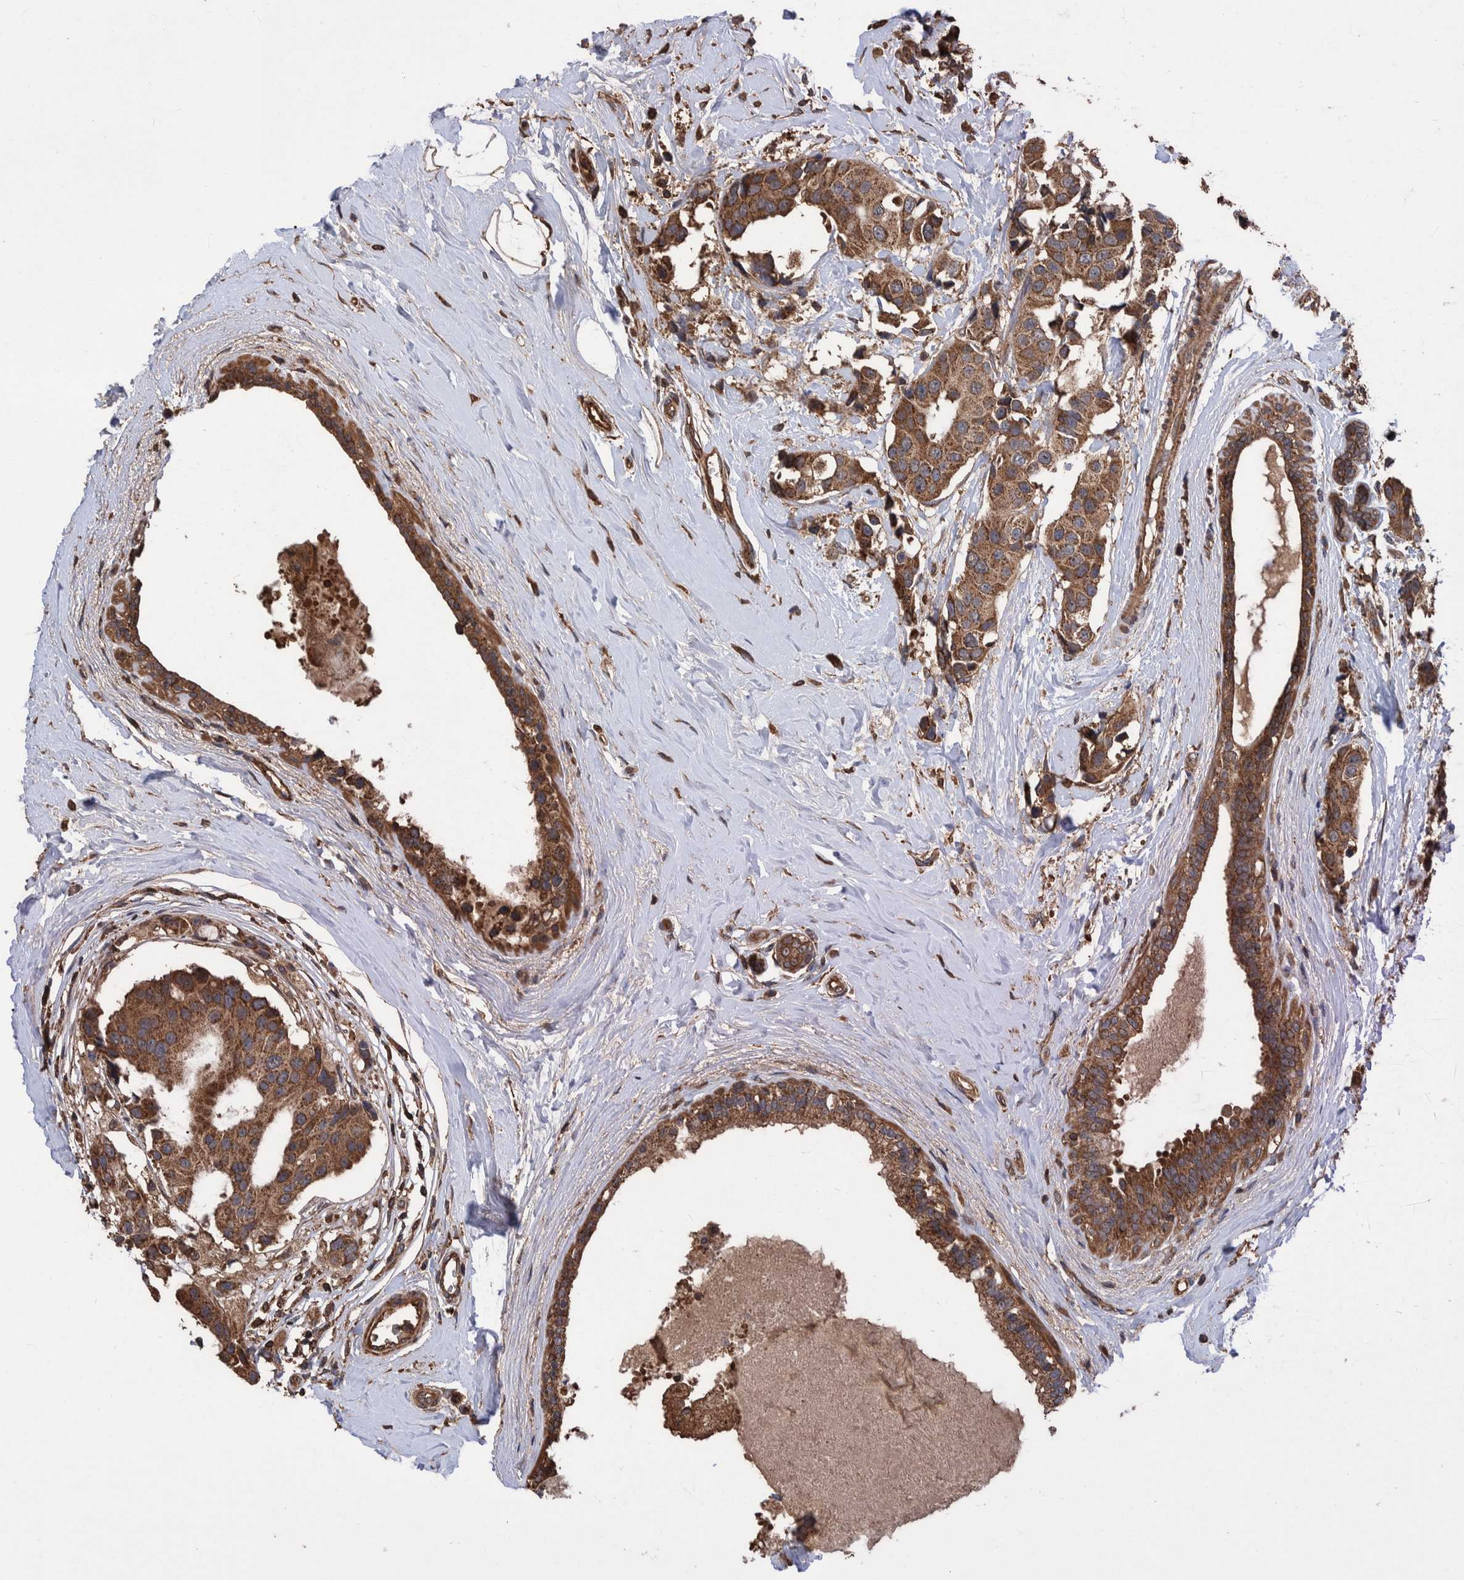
{"staining": {"intensity": "moderate", "quantity": ">75%", "location": "cytoplasmic/membranous"}, "tissue": "breast cancer", "cell_type": "Tumor cells", "image_type": "cancer", "snomed": [{"axis": "morphology", "description": "Normal tissue, NOS"}, {"axis": "morphology", "description": "Duct carcinoma"}, {"axis": "topography", "description": "Breast"}], "caption": "This photomicrograph shows immunohistochemistry staining of breast invasive ductal carcinoma, with medium moderate cytoplasmic/membranous positivity in approximately >75% of tumor cells.", "gene": "VBP1", "patient": {"sex": "female", "age": 39}}